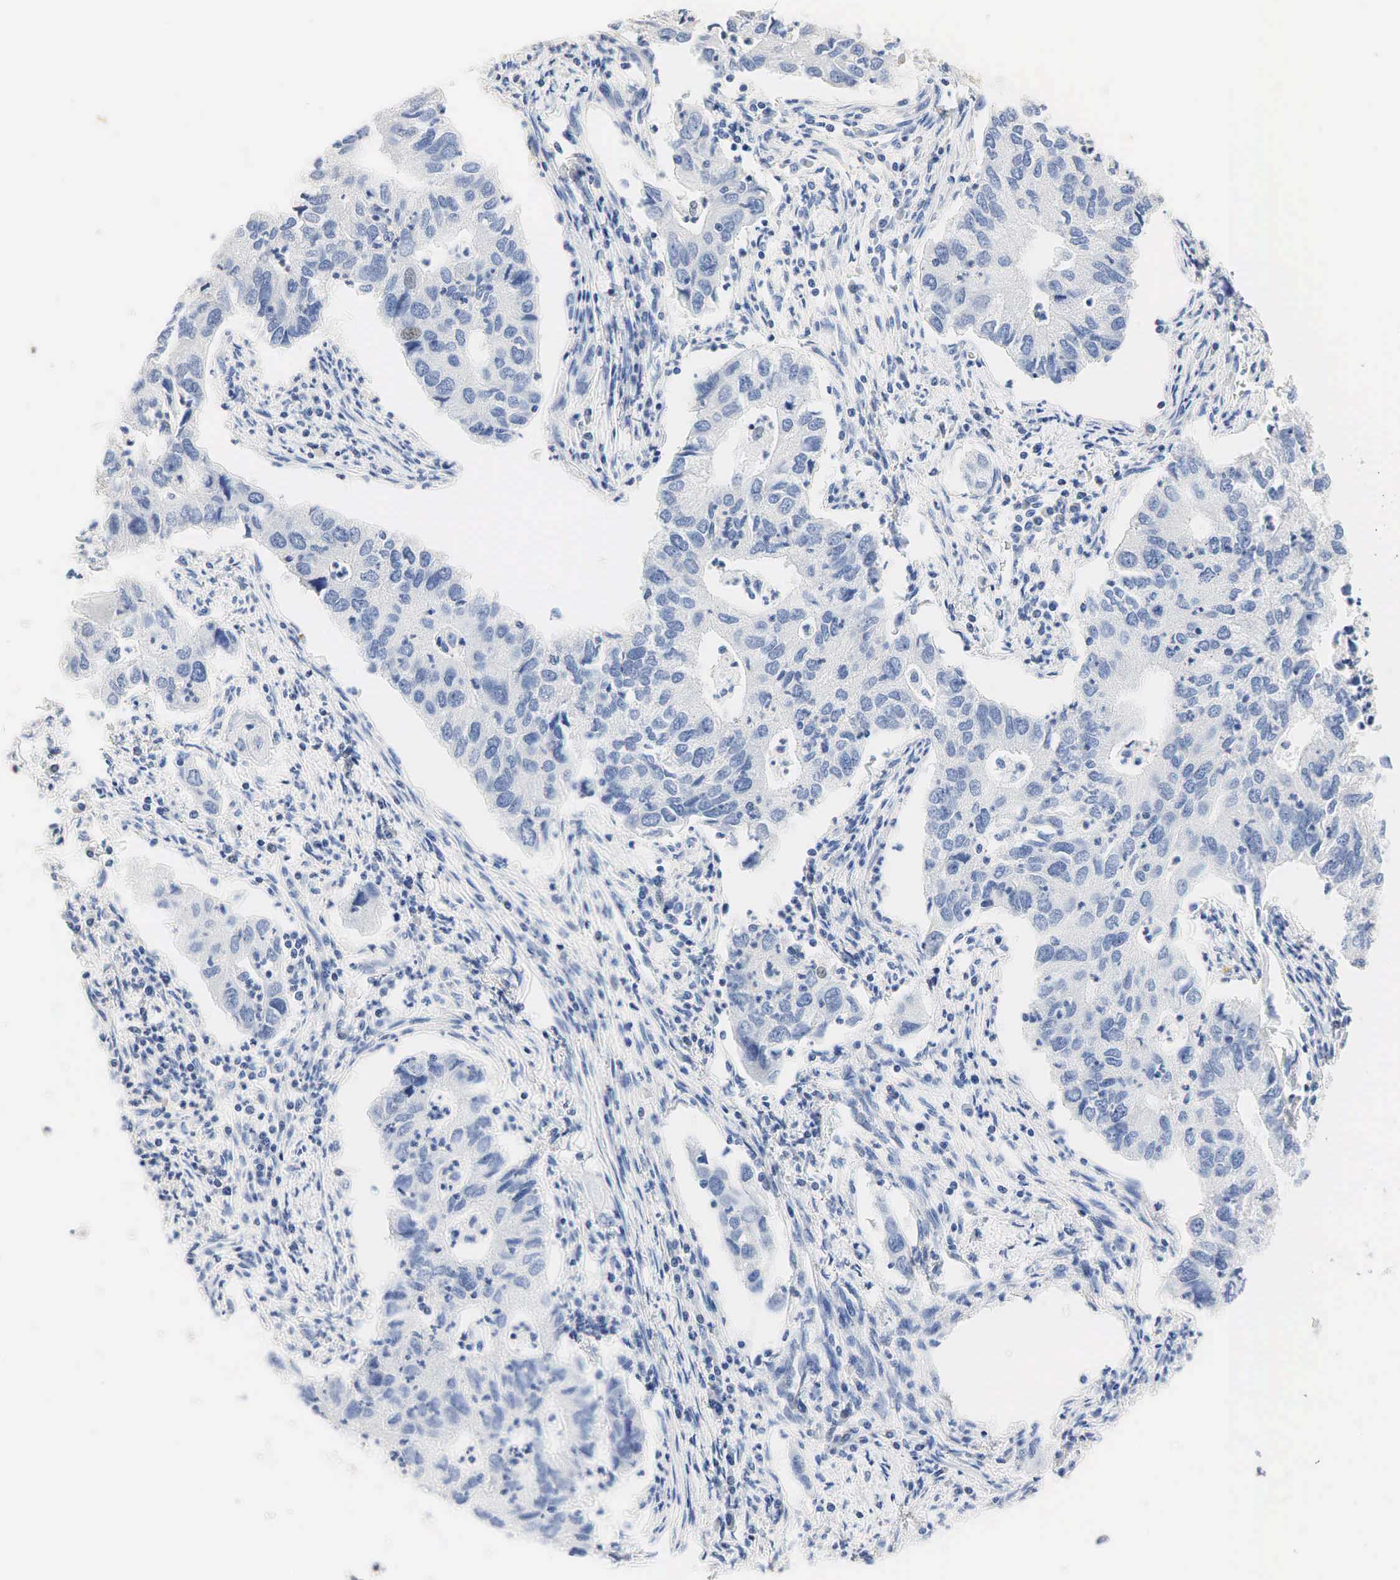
{"staining": {"intensity": "negative", "quantity": "none", "location": "none"}, "tissue": "lung cancer", "cell_type": "Tumor cells", "image_type": "cancer", "snomed": [{"axis": "morphology", "description": "Adenocarcinoma, NOS"}, {"axis": "topography", "description": "Lung"}], "caption": "IHC of human lung cancer (adenocarcinoma) shows no expression in tumor cells.", "gene": "SST", "patient": {"sex": "male", "age": 48}}